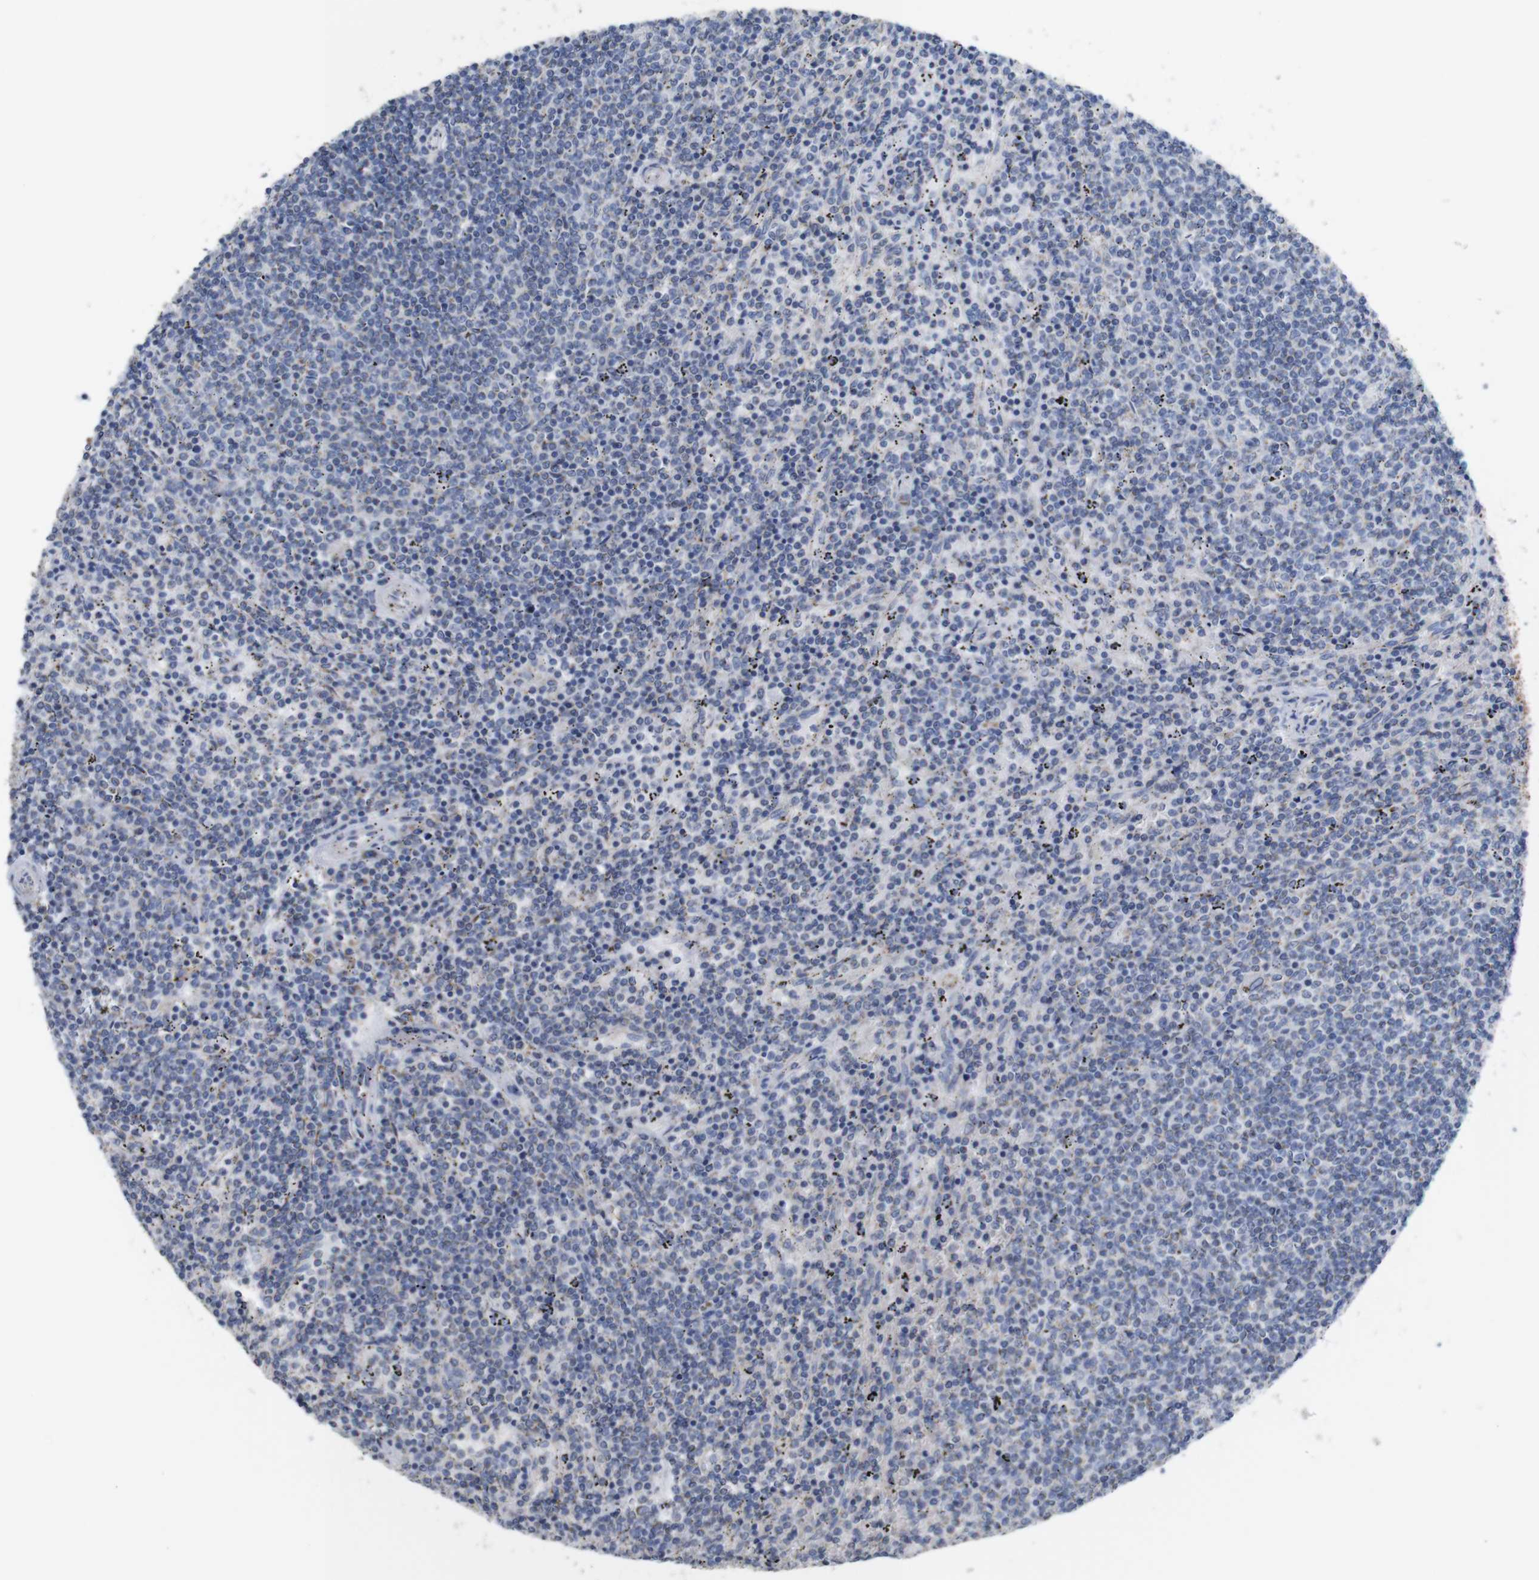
{"staining": {"intensity": "negative", "quantity": "none", "location": "none"}, "tissue": "lymphoma", "cell_type": "Tumor cells", "image_type": "cancer", "snomed": [{"axis": "morphology", "description": "Malignant lymphoma, non-Hodgkin's type, Low grade"}, {"axis": "topography", "description": "Spleen"}], "caption": "Immunohistochemical staining of low-grade malignant lymphoma, non-Hodgkin's type reveals no significant positivity in tumor cells.", "gene": "MAOA", "patient": {"sex": "female", "age": 50}}